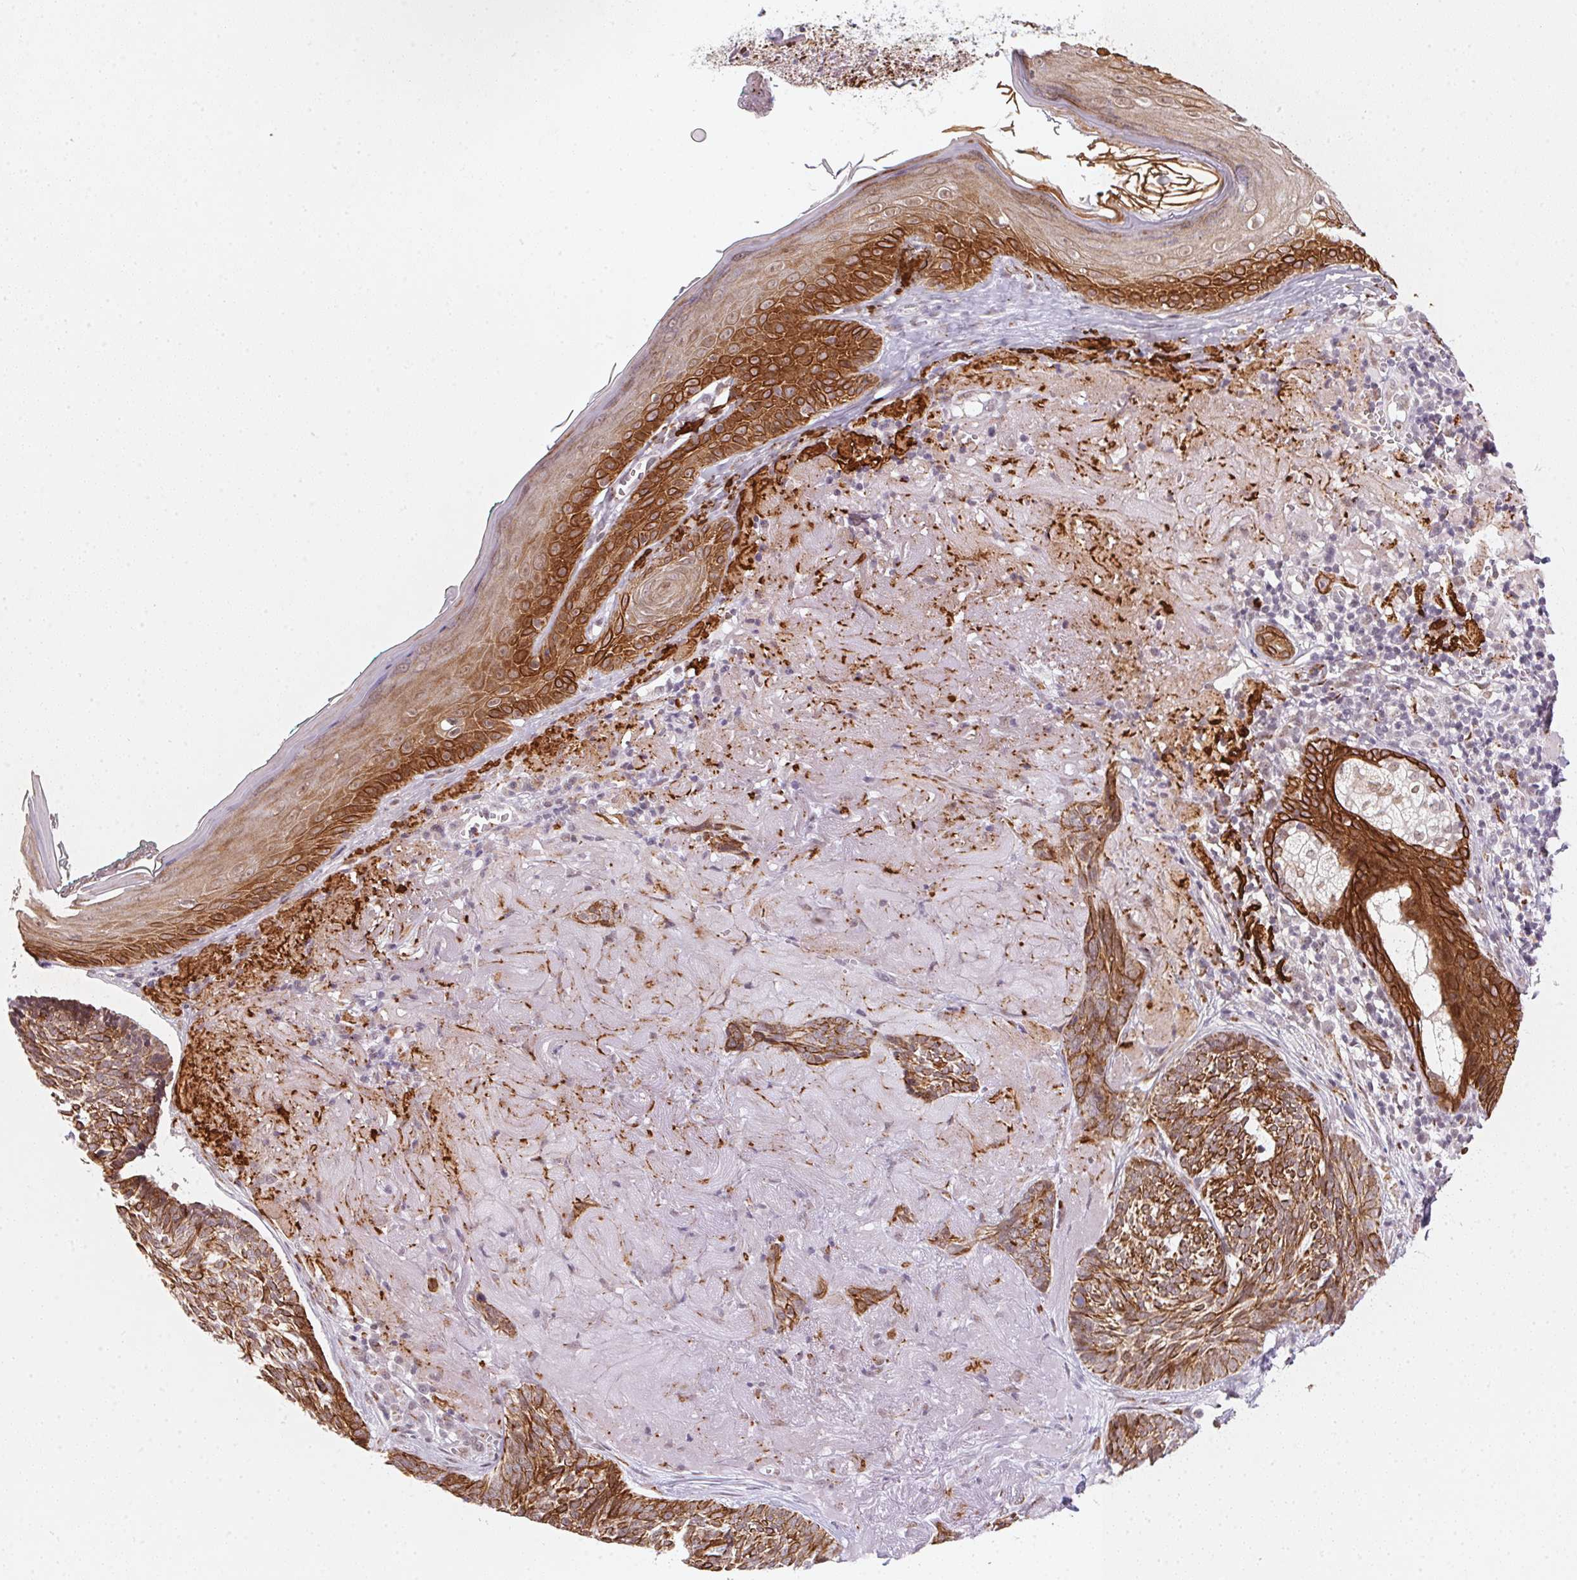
{"staining": {"intensity": "strong", "quantity": ">75%", "location": "cytoplasmic/membranous"}, "tissue": "skin cancer", "cell_type": "Tumor cells", "image_type": "cancer", "snomed": [{"axis": "morphology", "description": "Basal cell carcinoma"}, {"axis": "topography", "description": "Skin"}, {"axis": "topography", "description": "Skin of face"}], "caption": "Skin cancer (basal cell carcinoma) was stained to show a protein in brown. There is high levels of strong cytoplasmic/membranous expression in approximately >75% of tumor cells.", "gene": "RAB22A", "patient": {"sex": "female", "age": 95}}